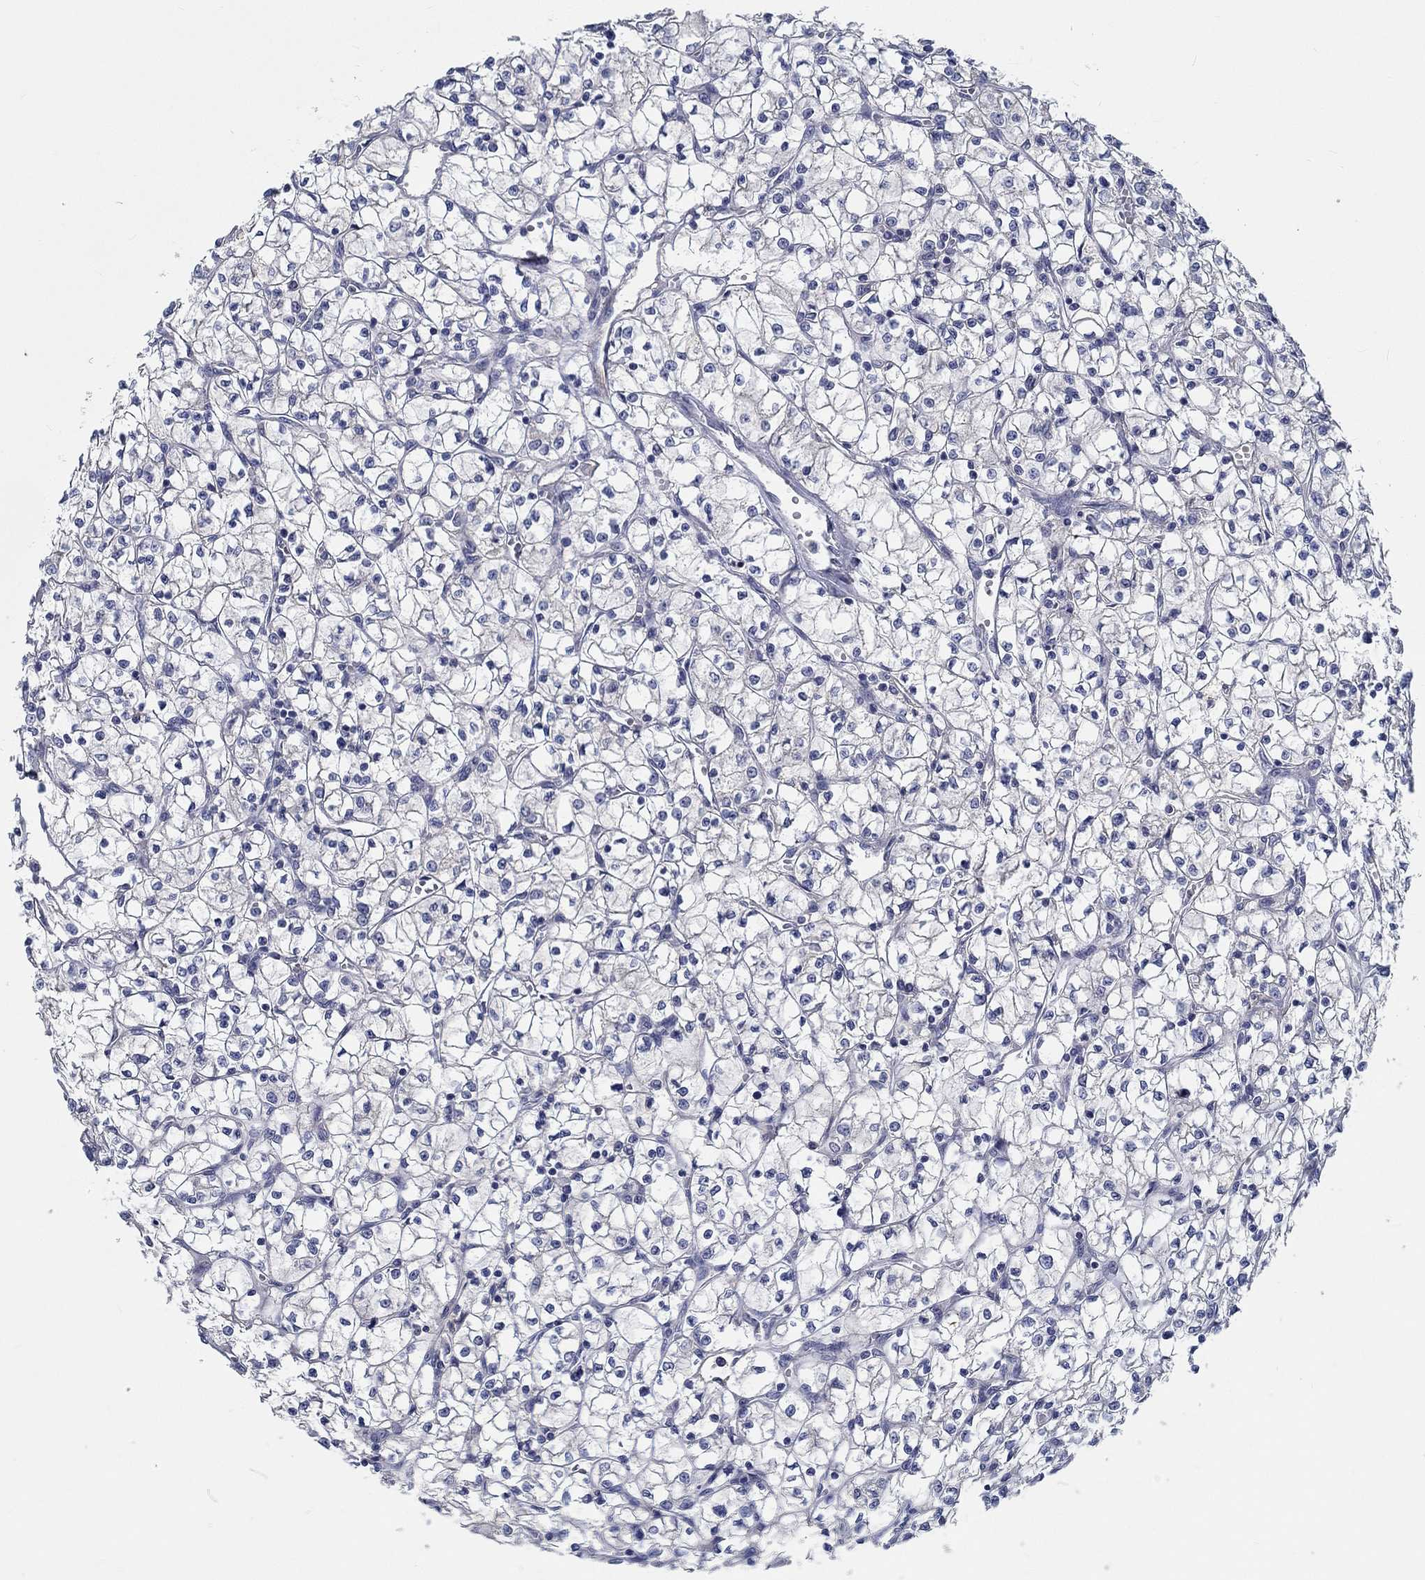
{"staining": {"intensity": "negative", "quantity": "none", "location": "none"}, "tissue": "renal cancer", "cell_type": "Tumor cells", "image_type": "cancer", "snomed": [{"axis": "morphology", "description": "Adenocarcinoma, NOS"}, {"axis": "topography", "description": "Kidney"}], "caption": "This is an immunohistochemistry (IHC) micrograph of adenocarcinoma (renal). There is no staining in tumor cells.", "gene": "MYBPC1", "patient": {"sex": "female", "age": 64}}